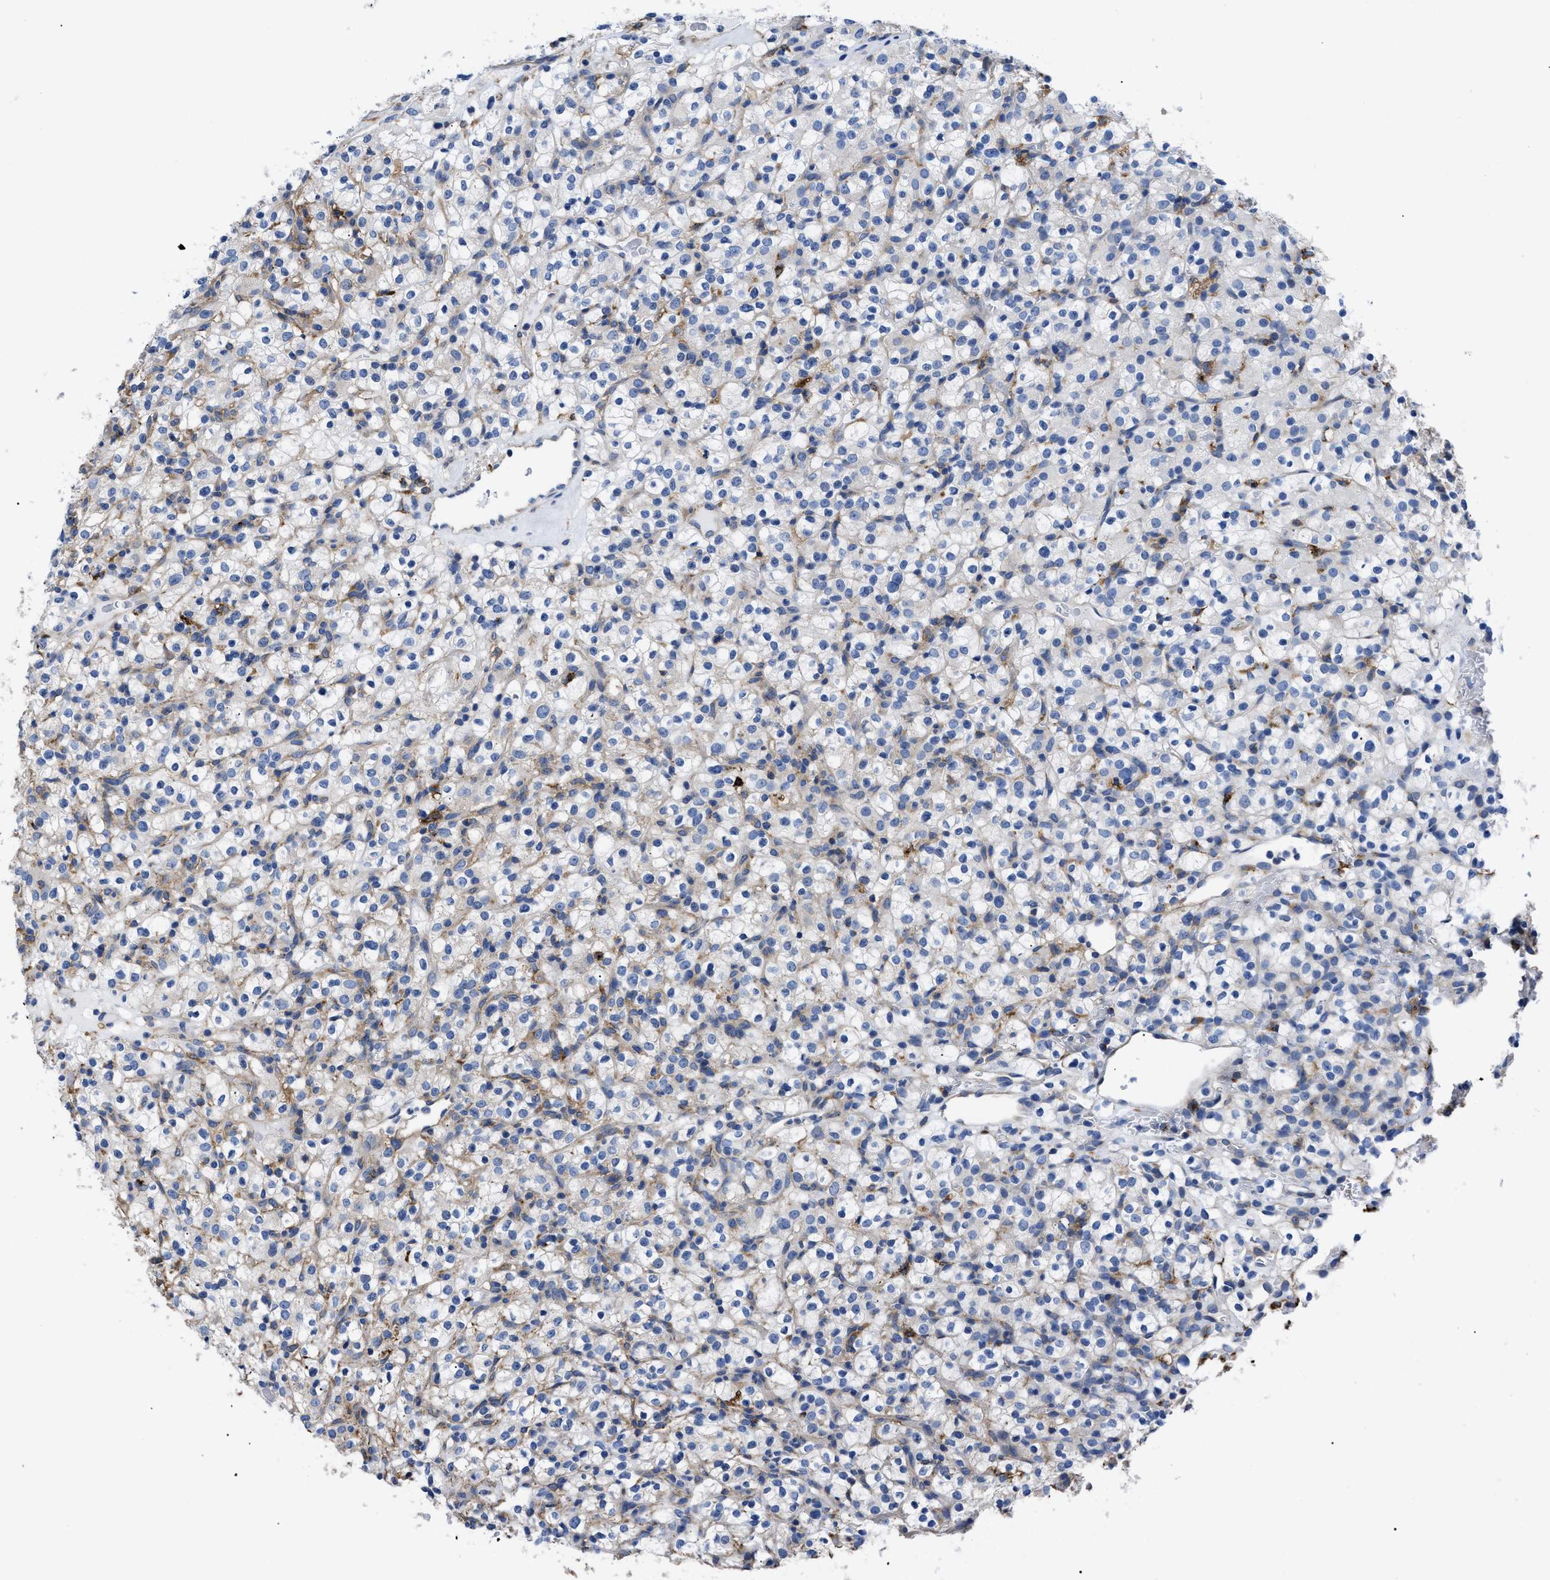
{"staining": {"intensity": "weak", "quantity": "25%-75%", "location": "cytoplasmic/membranous"}, "tissue": "renal cancer", "cell_type": "Tumor cells", "image_type": "cancer", "snomed": [{"axis": "morphology", "description": "Normal tissue, NOS"}, {"axis": "morphology", "description": "Adenocarcinoma, NOS"}, {"axis": "topography", "description": "Kidney"}], "caption": "Renal adenocarcinoma stained for a protein demonstrates weak cytoplasmic/membranous positivity in tumor cells.", "gene": "HLA-DPA1", "patient": {"sex": "female", "age": 72}}